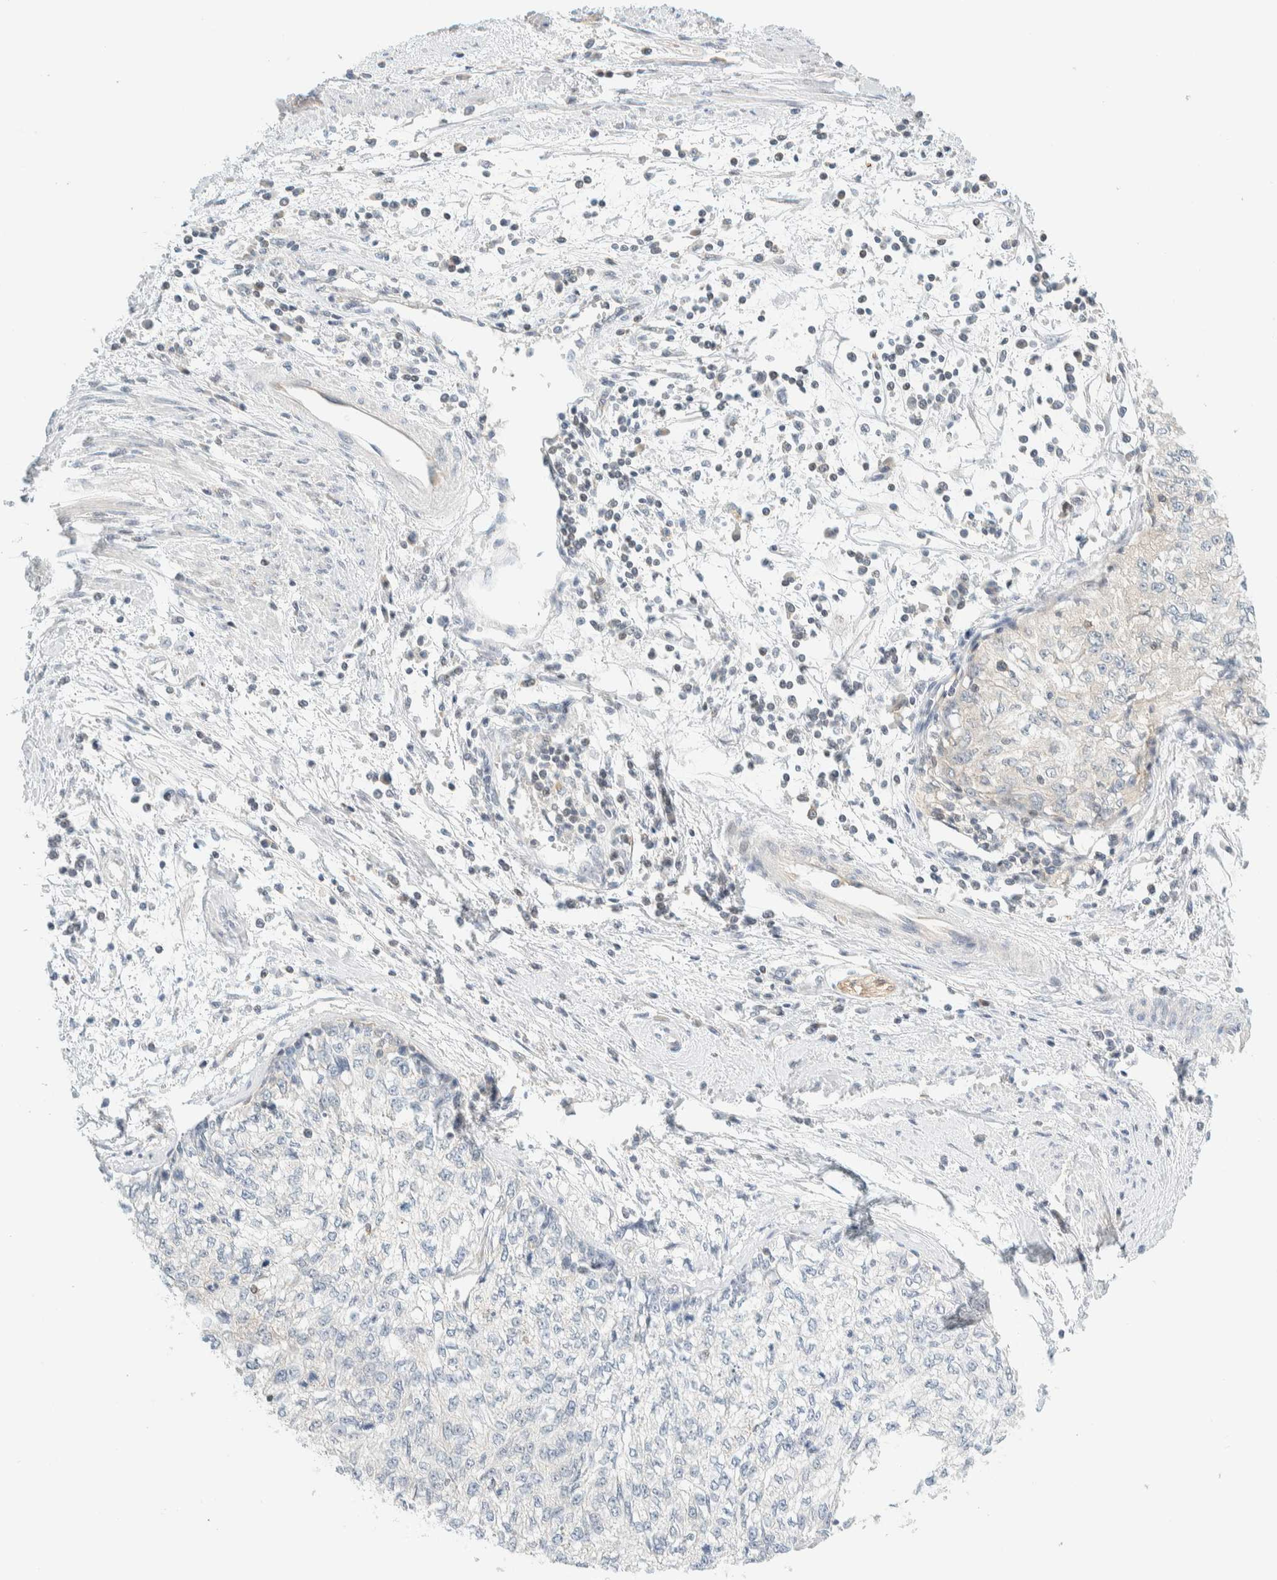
{"staining": {"intensity": "negative", "quantity": "none", "location": "none"}, "tissue": "cervical cancer", "cell_type": "Tumor cells", "image_type": "cancer", "snomed": [{"axis": "morphology", "description": "Squamous cell carcinoma, NOS"}, {"axis": "topography", "description": "Cervix"}], "caption": "This is an immunohistochemistry (IHC) histopathology image of cervical cancer (squamous cell carcinoma). There is no positivity in tumor cells.", "gene": "PCYT2", "patient": {"sex": "female", "age": 57}}